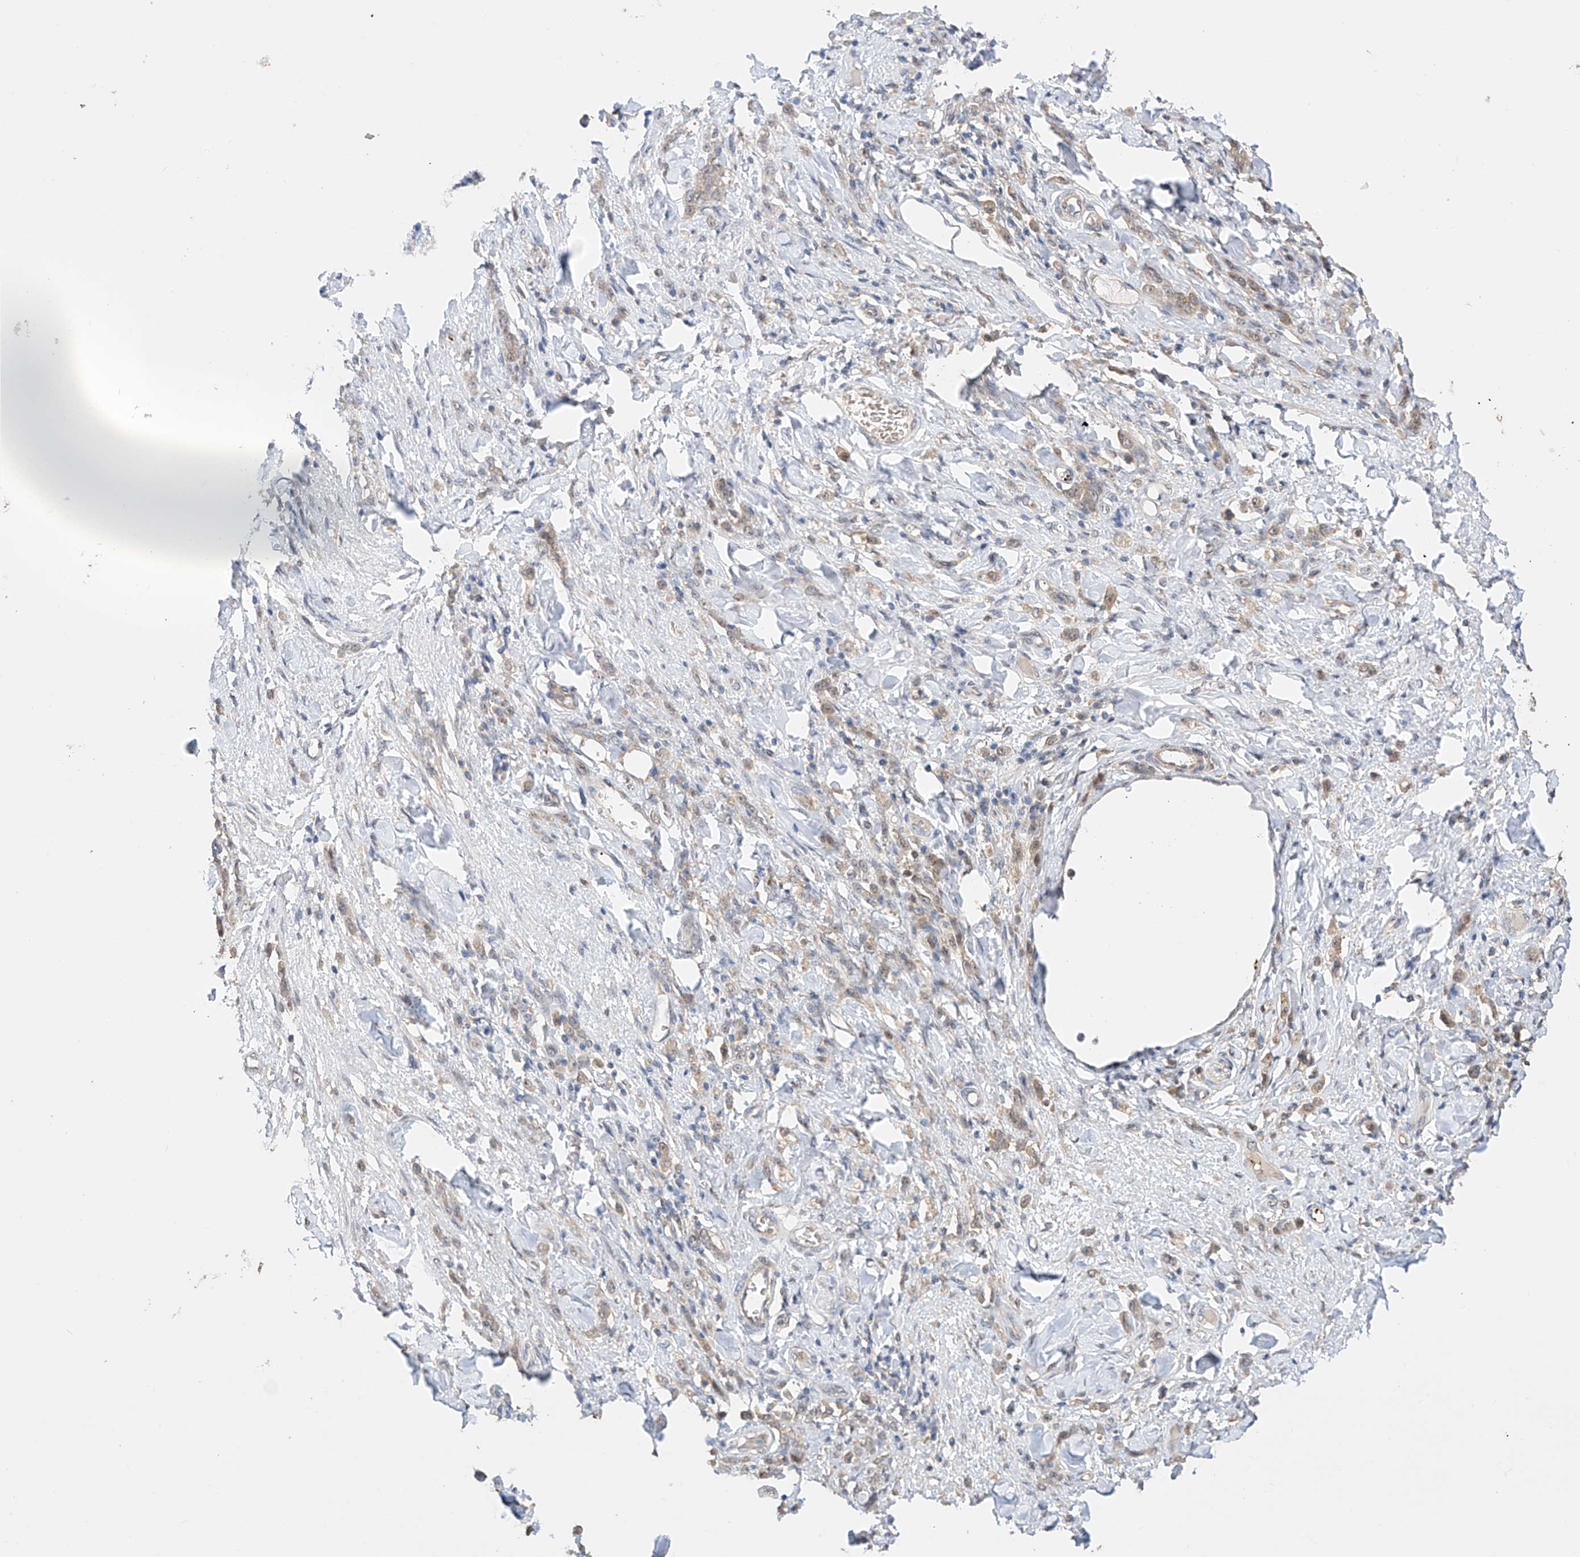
{"staining": {"intensity": "negative", "quantity": "none", "location": "none"}, "tissue": "stomach cancer", "cell_type": "Tumor cells", "image_type": "cancer", "snomed": [{"axis": "morphology", "description": "Normal tissue, NOS"}, {"axis": "morphology", "description": "Adenocarcinoma, NOS"}, {"axis": "topography", "description": "Stomach"}], "caption": "Immunohistochemistry (IHC) histopathology image of stomach cancer (adenocarcinoma) stained for a protein (brown), which shows no expression in tumor cells.", "gene": "ZFHX2", "patient": {"sex": "male", "age": 82}}